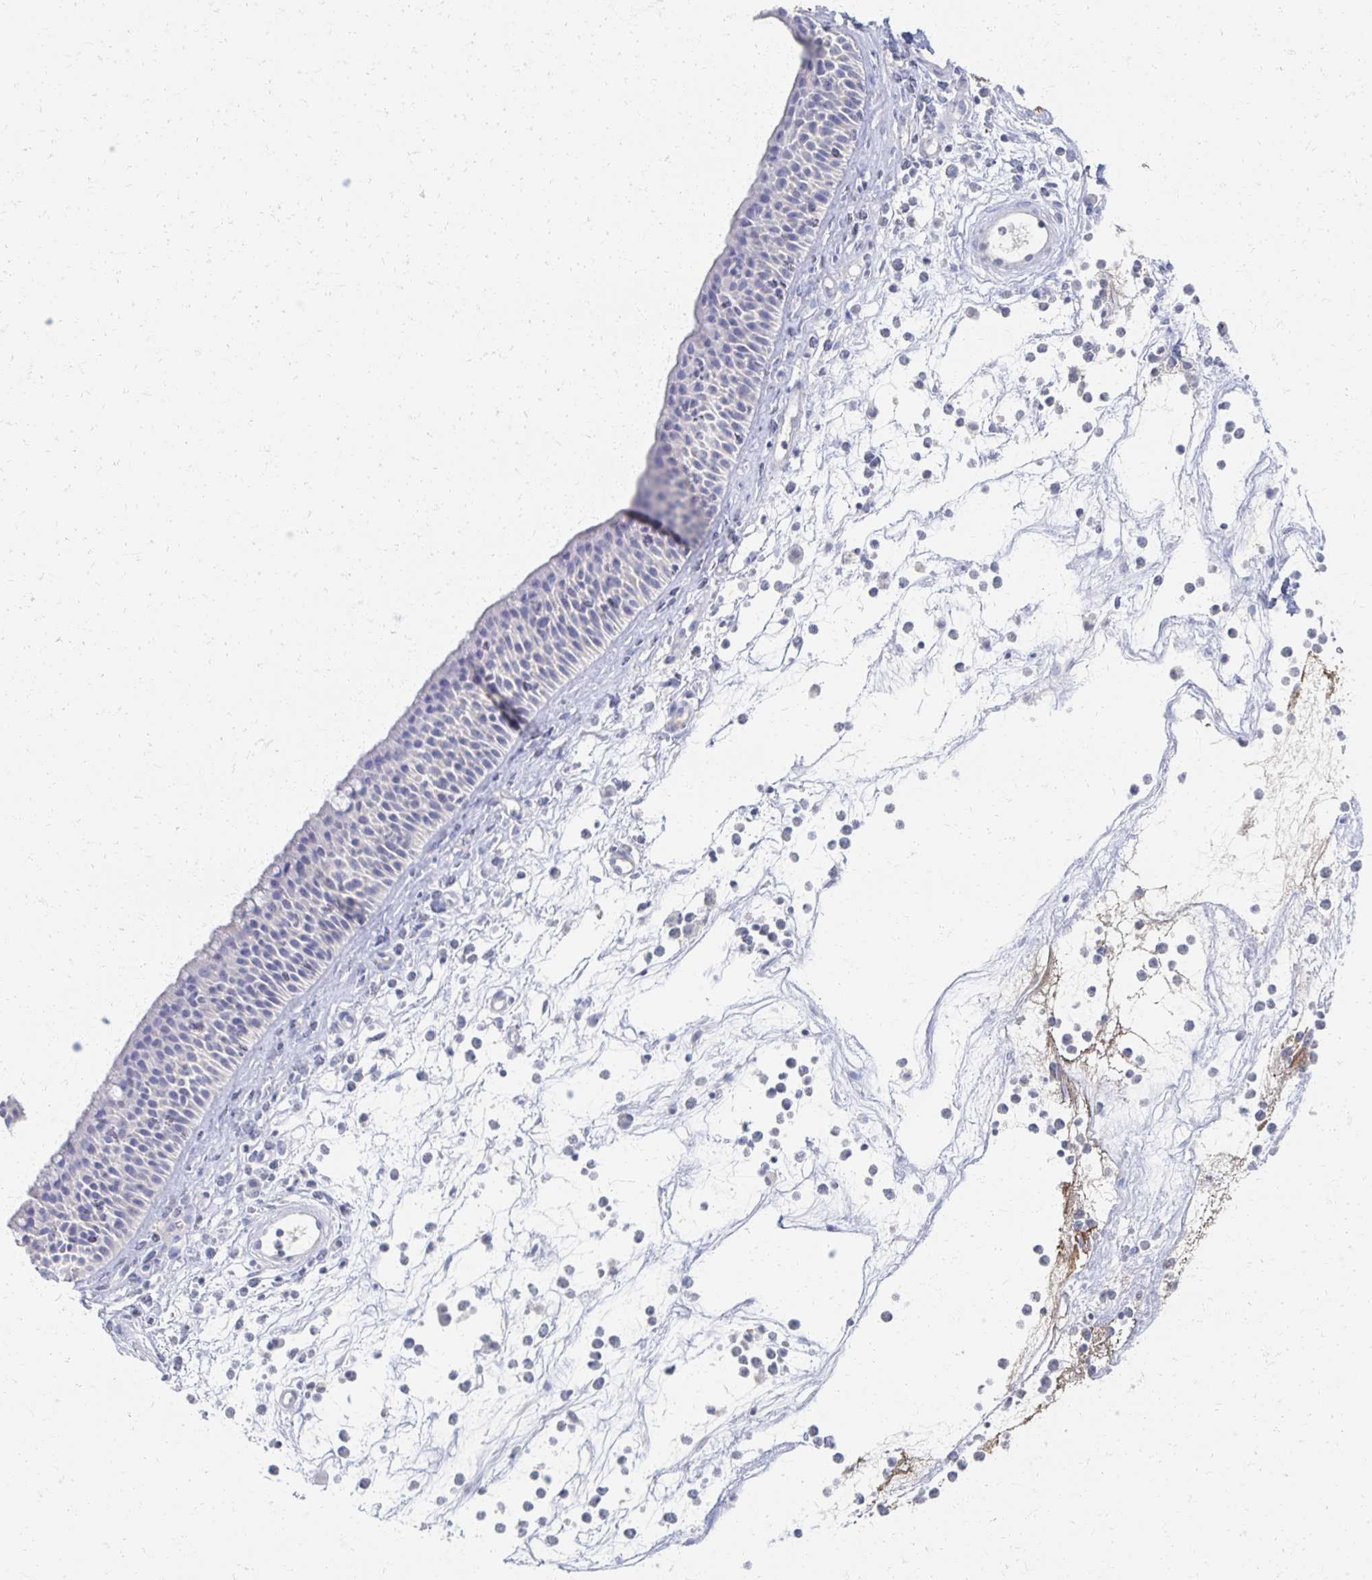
{"staining": {"intensity": "negative", "quantity": "none", "location": "none"}, "tissue": "nasopharynx", "cell_type": "Respiratory epithelial cells", "image_type": "normal", "snomed": [{"axis": "morphology", "description": "Normal tissue, NOS"}, {"axis": "topography", "description": "Nasopharynx"}], "caption": "Immunohistochemical staining of benign human nasopharynx exhibits no significant positivity in respiratory epithelial cells.", "gene": "PRR20A", "patient": {"sex": "male", "age": 56}}